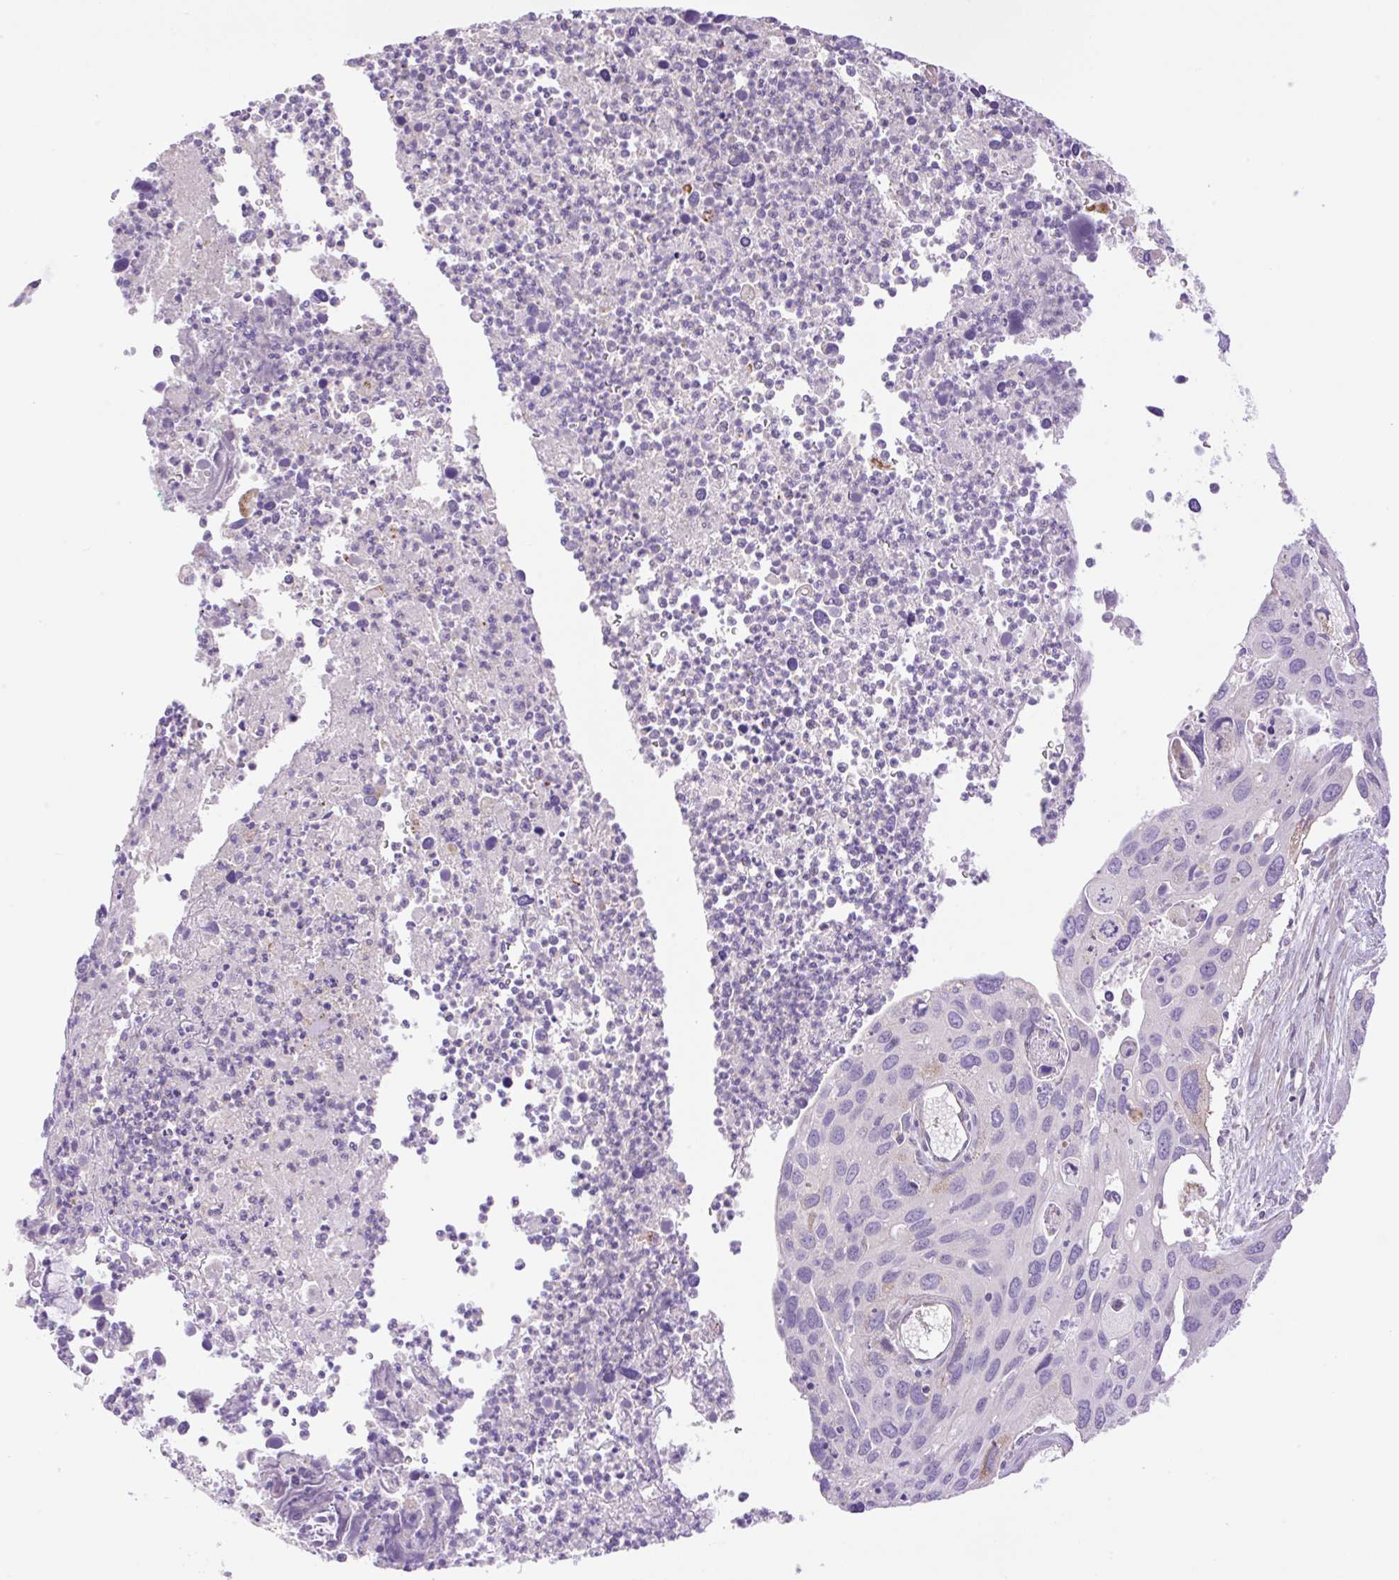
{"staining": {"intensity": "negative", "quantity": "none", "location": "none"}, "tissue": "cervical cancer", "cell_type": "Tumor cells", "image_type": "cancer", "snomed": [{"axis": "morphology", "description": "Squamous cell carcinoma, NOS"}, {"axis": "topography", "description": "Cervix"}], "caption": "This is an IHC image of cervical squamous cell carcinoma. There is no expression in tumor cells.", "gene": "VPS25", "patient": {"sex": "female", "age": 55}}